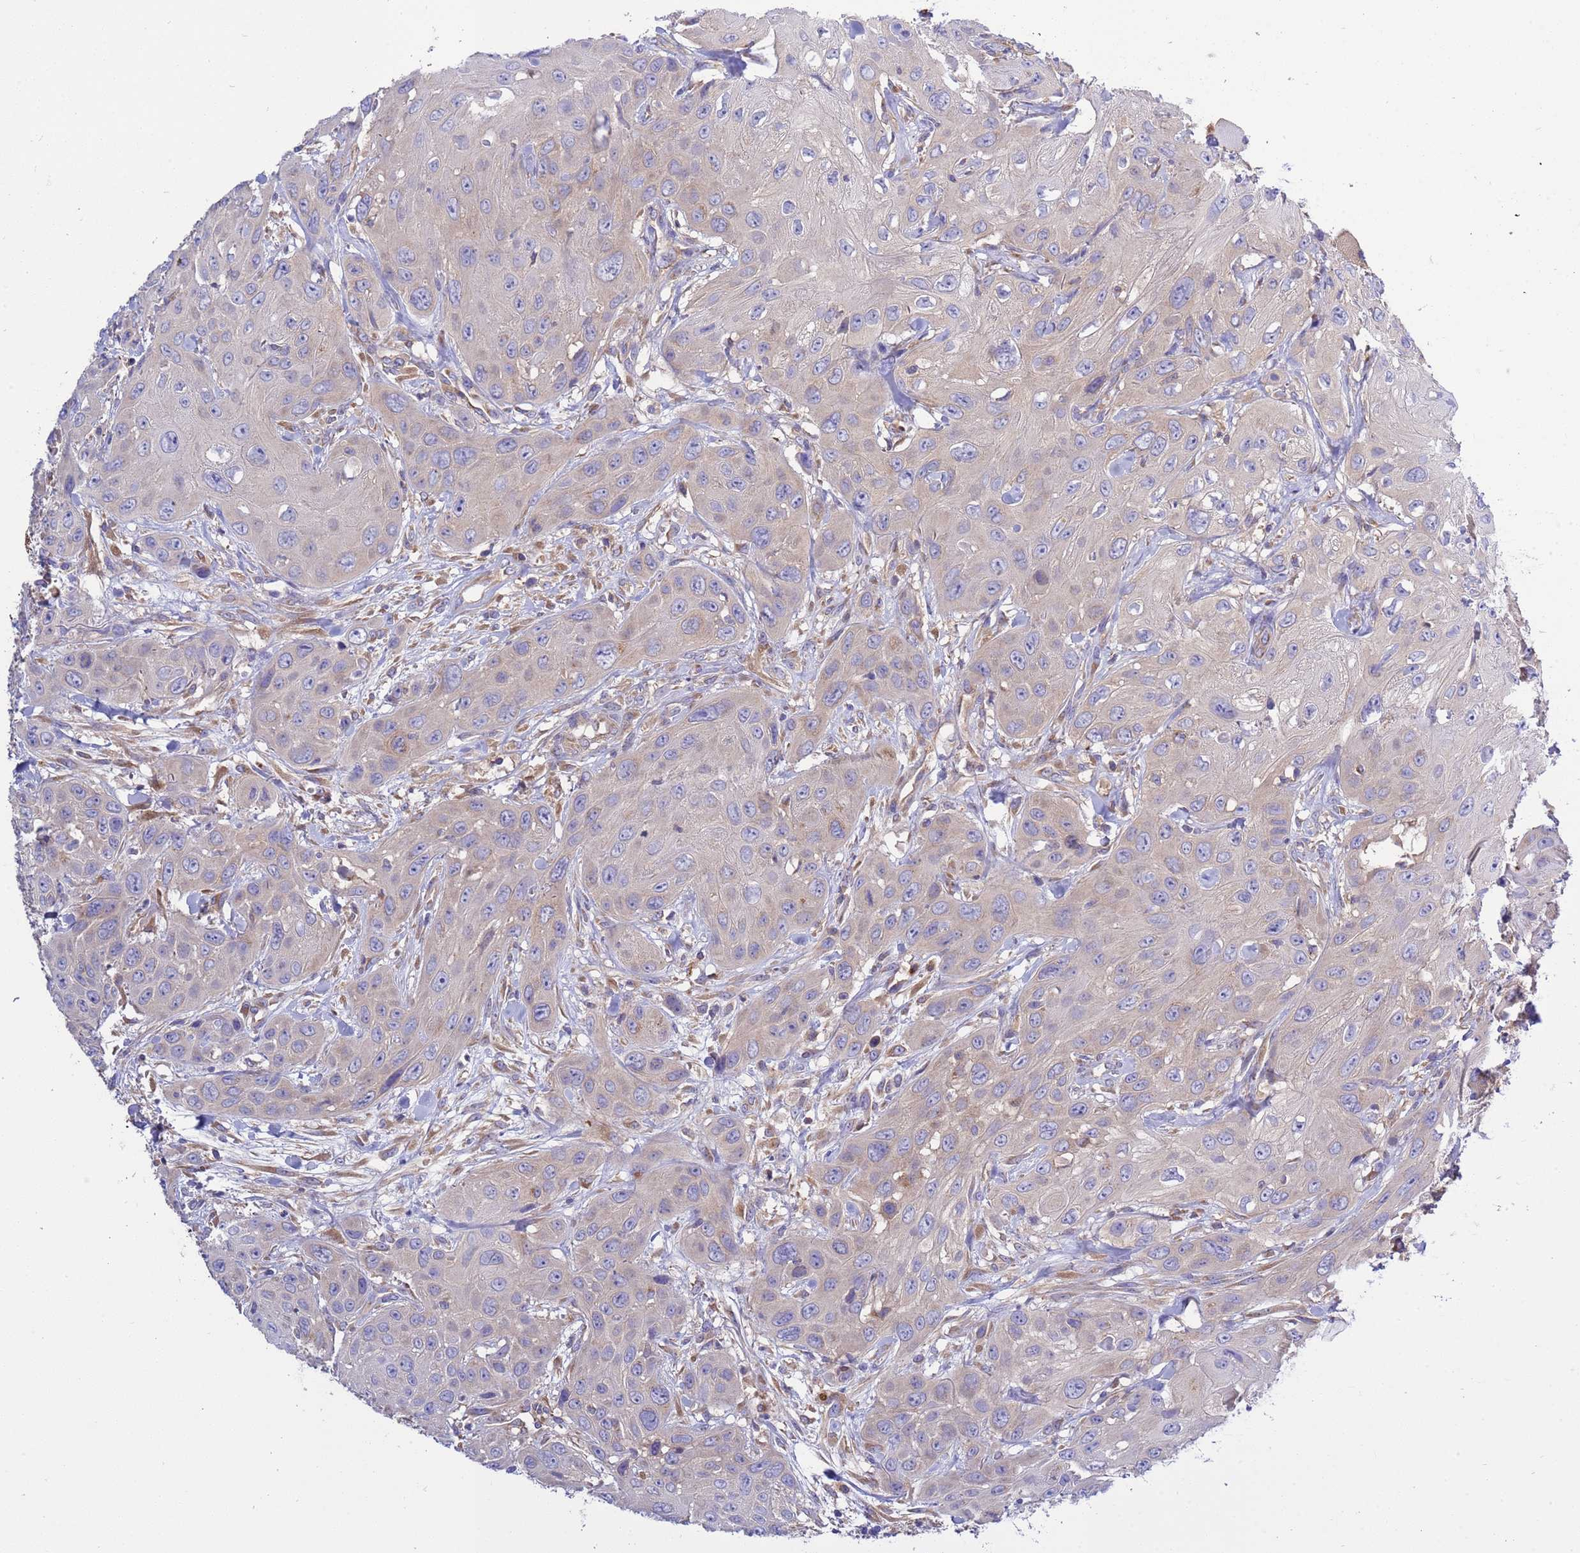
{"staining": {"intensity": "weak", "quantity": "<25%", "location": "cytoplasmic/membranous"}, "tissue": "head and neck cancer", "cell_type": "Tumor cells", "image_type": "cancer", "snomed": [{"axis": "morphology", "description": "Squamous cell carcinoma, NOS"}, {"axis": "topography", "description": "Head-Neck"}], "caption": "Tumor cells show no significant protein expression in head and neck squamous cell carcinoma.", "gene": "ANAPC1", "patient": {"sex": "male", "age": 81}}